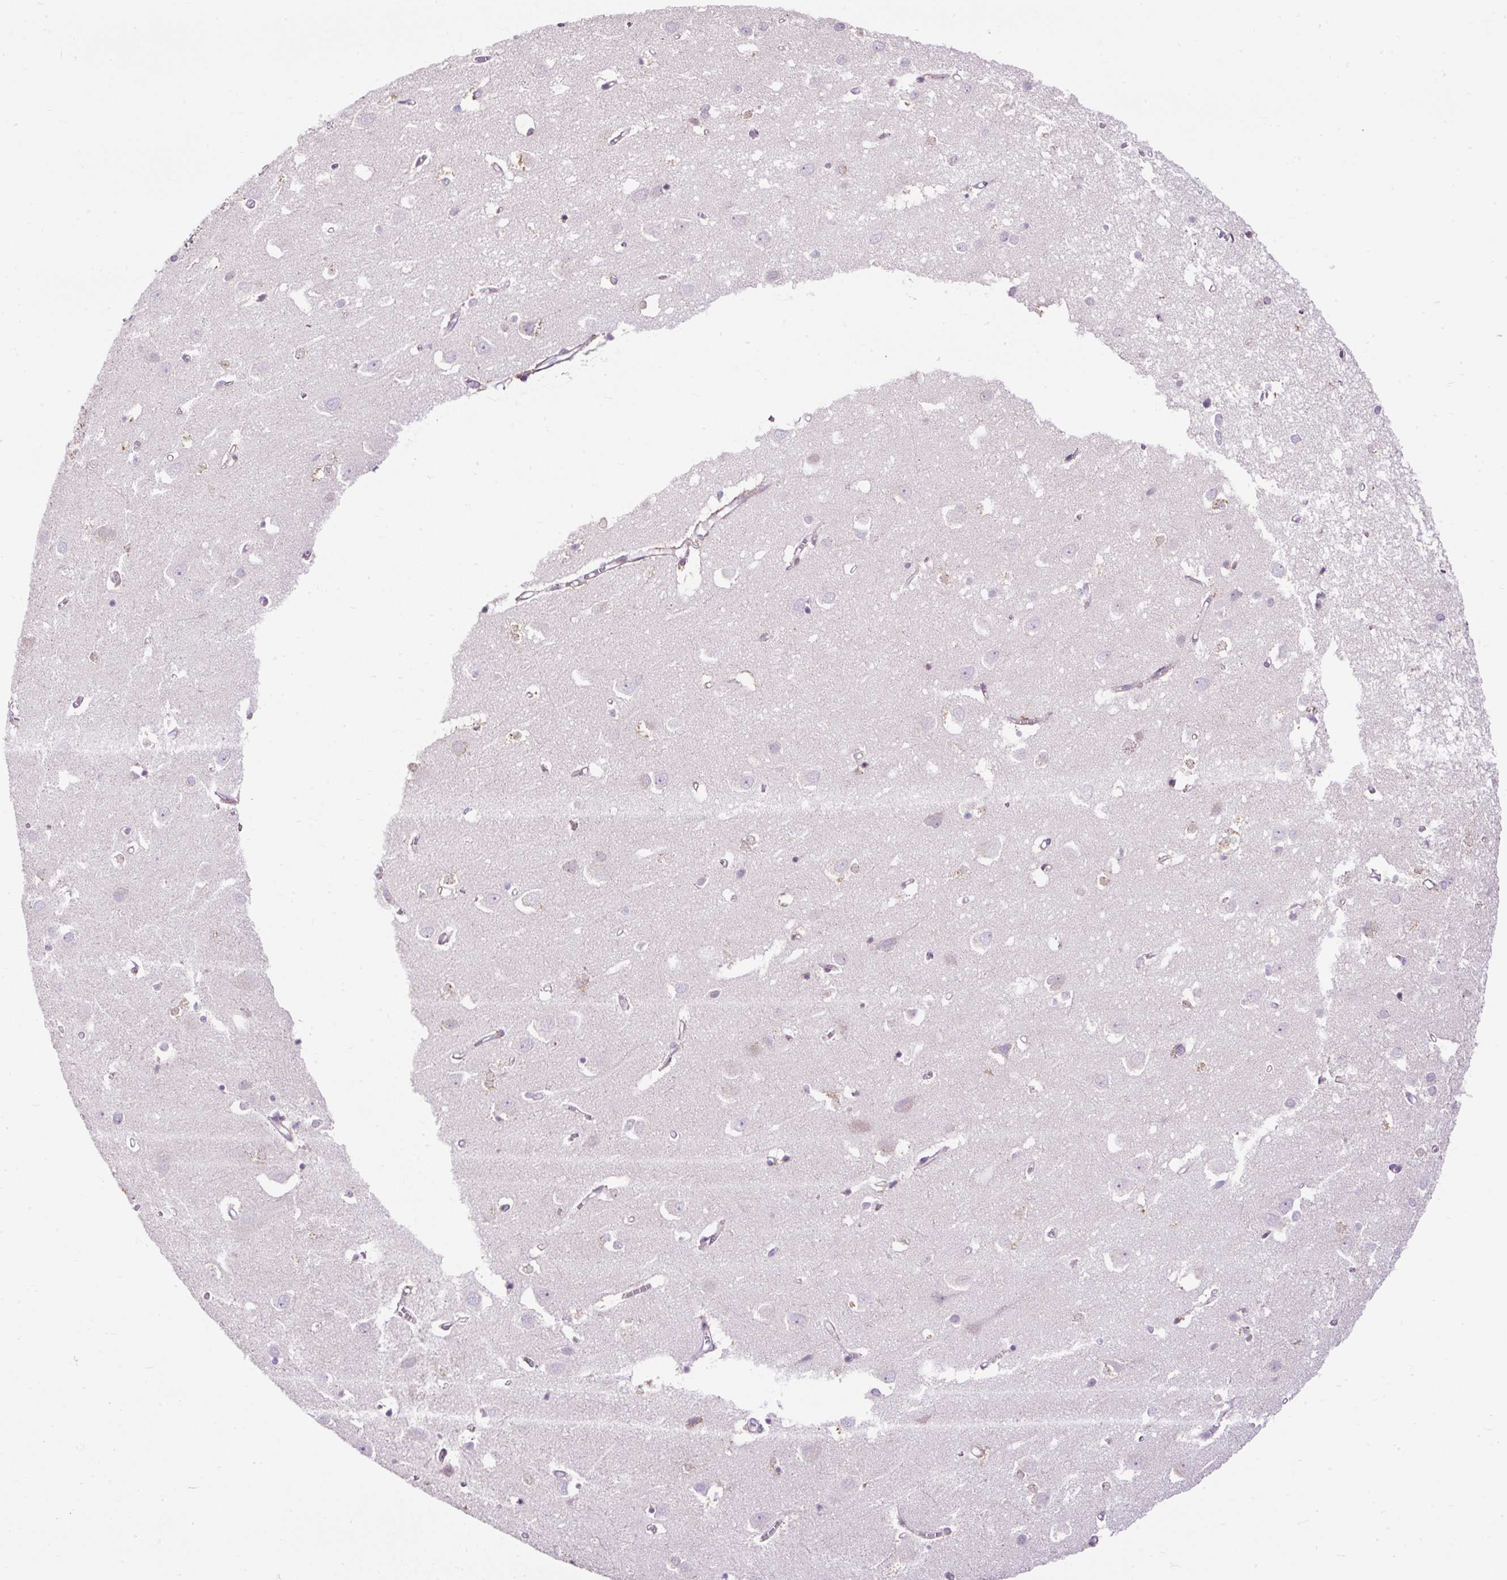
{"staining": {"intensity": "negative", "quantity": "none", "location": "none"}, "tissue": "cerebral cortex", "cell_type": "Endothelial cells", "image_type": "normal", "snomed": [{"axis": "morphology", "description": "Normal tissue, NOS"}, {"axis": "topography", "description": "Cerebral cortex"}], "caption": "Immunohistochemistry (IHC) of unremarkable cerebral cortex reveals no positivity in endothelial cells.", "gene": "FMC1", "patient": {"sex": "male", "age": 70}}